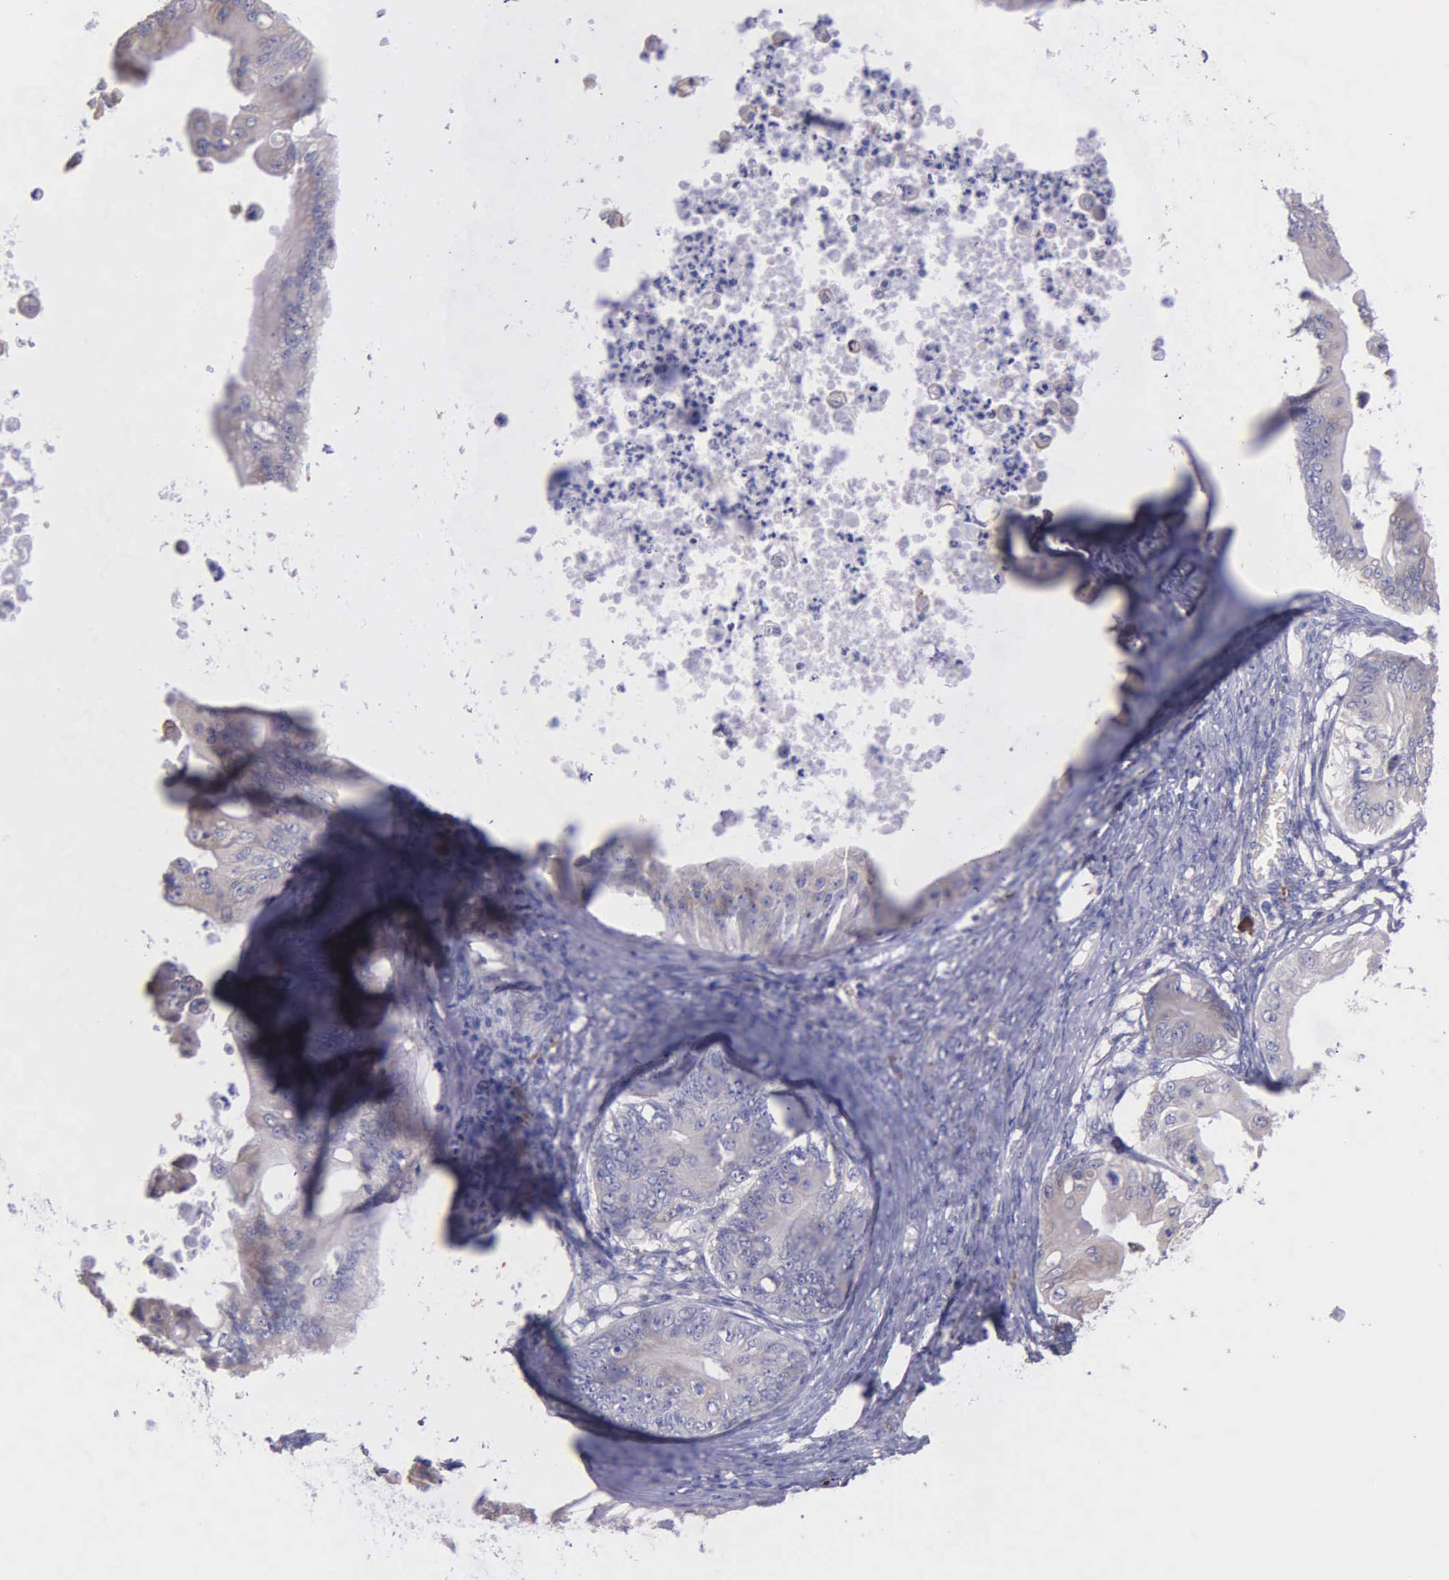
{"staining": {"intensity": "weak", "quantity": ">75%", "location": "cytoplasmic/membranous"}, "tissue": "ovarian cancer", "cell_type": "Tumor cells", "image_type": "cancer", "snomed": [{"axis": "morphology", "description": "Cystadenocarcinoma, mucinous, NOS"}, {"axis": "topography", "description": "Ovary"}], "caption": "Immunohistochemical staining of mucinous cystadenocarcinoma (ovarian) demonstrates weak cytoplasmic/membranous protein staining in approximately >75% of tumor cells.", "gene": "ZC3H12B", "patient": {"sex": "female", "age": 37}}